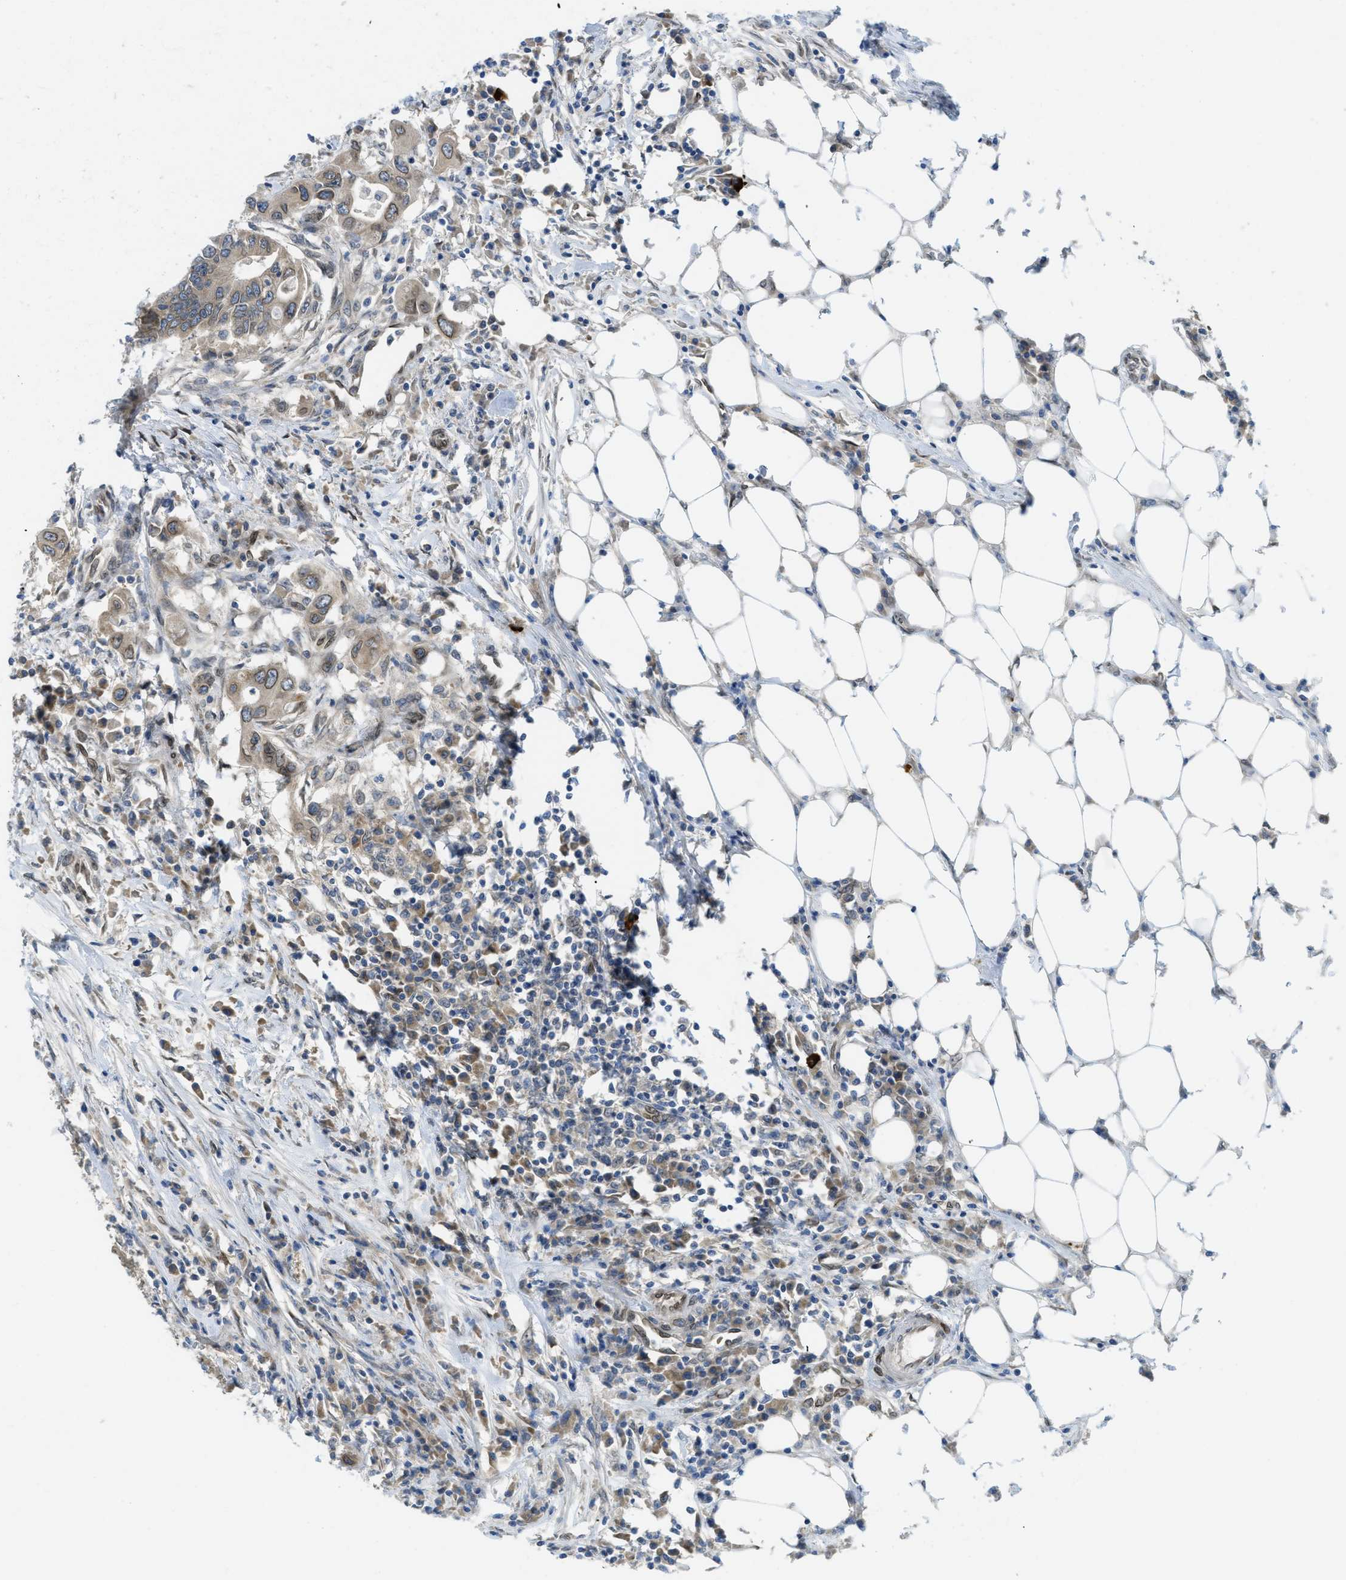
{"staining": {"intensity": "moderate", "quantity": ">75%", "location": "cytoplasmic/membranous"}, "tissue": "colorectal cancer", "cell_type": "Tumor cells", "image_type": "cancer", "snomed": [{"axis": "morphology", "description": "Adenocarcinoma, NOS"}, {"axis": "topography", "description": "Colon"}], "caption": "This histopathology image demonstrates IHC staining of adenocarcinoma (colorectal), with medium moderate cytoplasmic/membranous positivity in about >75% of tumor cells.", "gene": "EIF2AK3", "patient": {"sex": "male", "age": 71}}